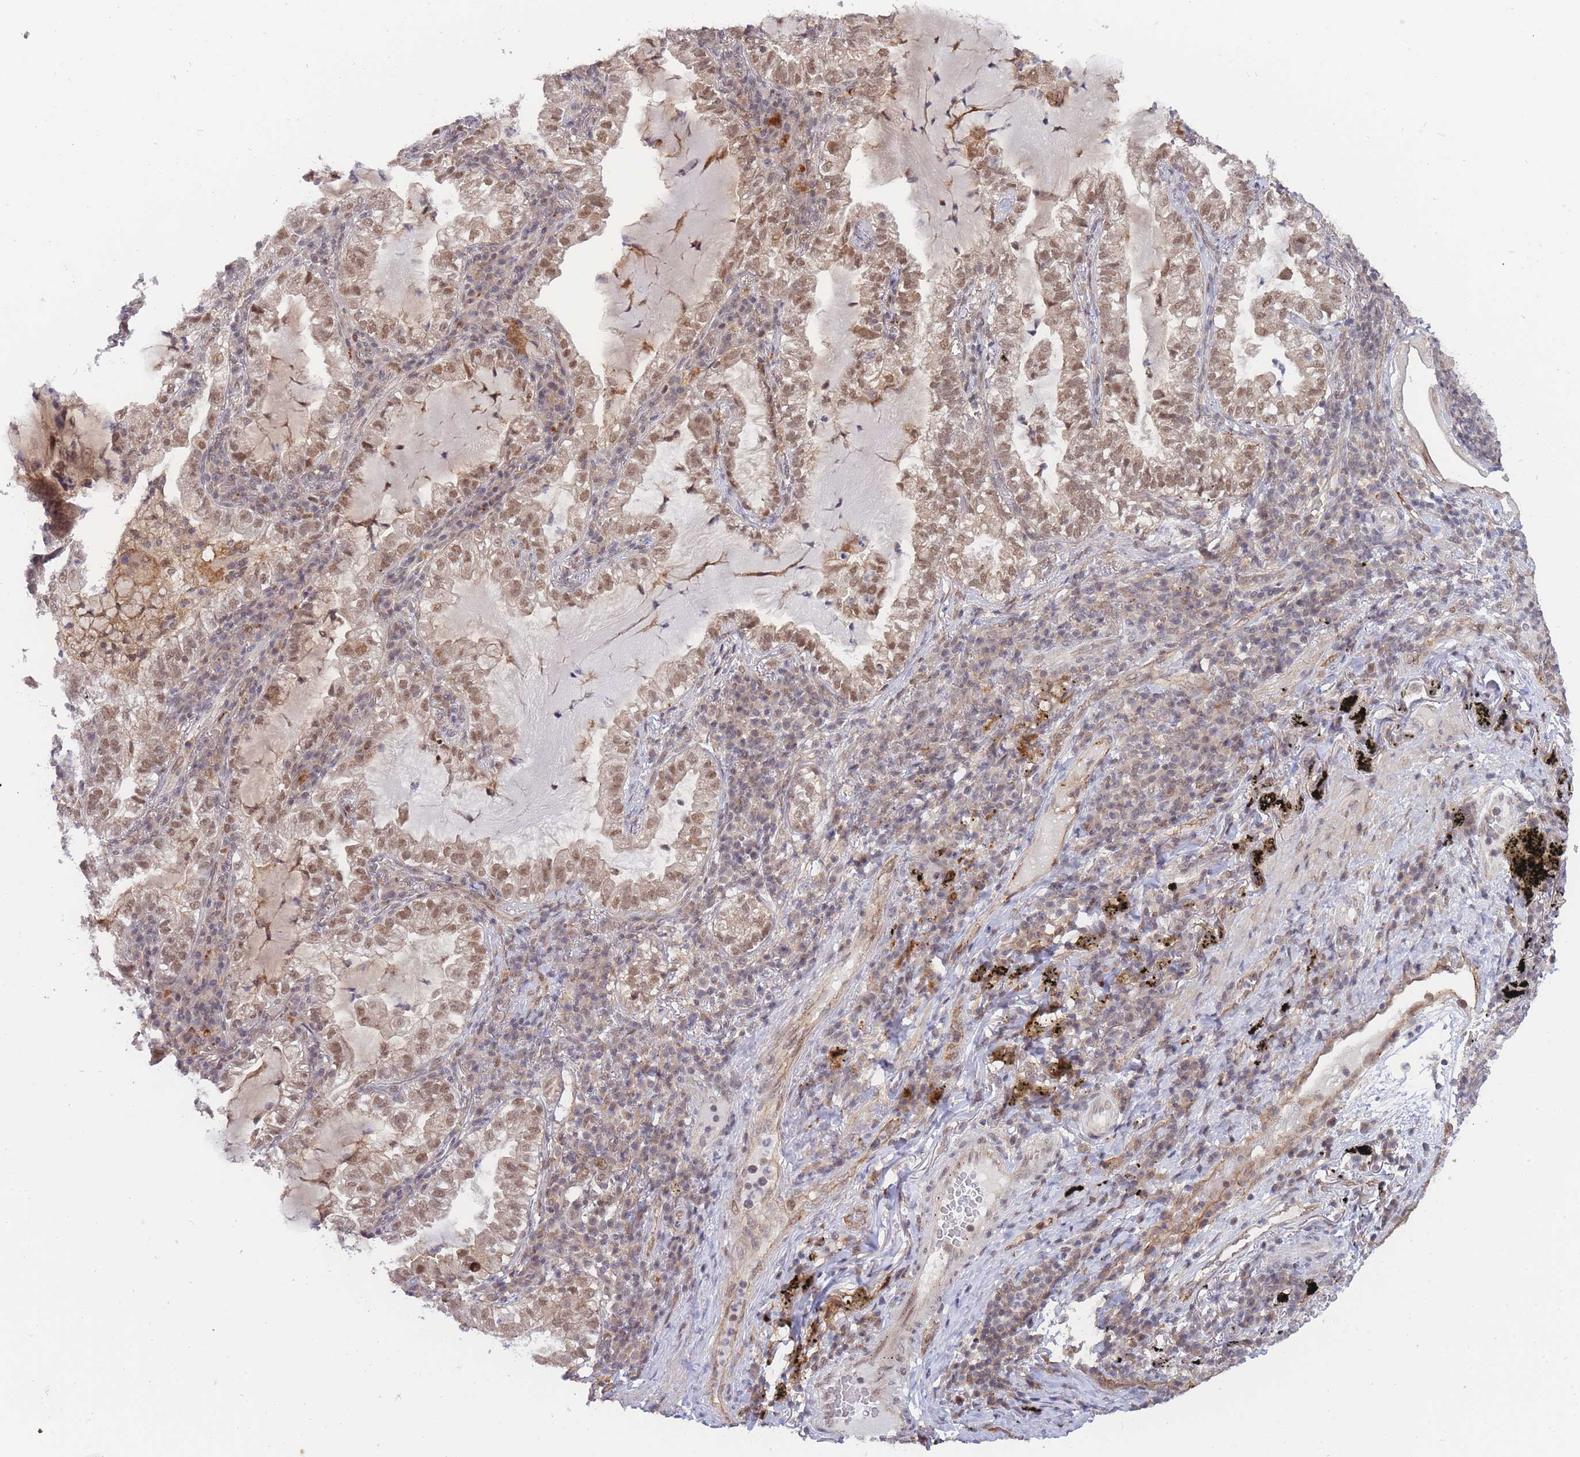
{"staining": {"intensity": "moderate", "quantity": ">75%", "location": "nuclear"}, "tissue": "lung cancer", "cell_type": "Tumor cells", "image_type": "cancer", "snomed": [{"axis": "morphology", "description": "Adenocarcinoma, NOS"}, {"axis": "topography", "description": "Lung"}], "caption": "Immunohistochemical staining of lung cancer (adenocarcinoma) demonstrates medium levels of moderate nuclear protein staining in about >75% of tumor cells.", "gene": "BOD1L1", "patient": {"sex": "female", "age": 73}}